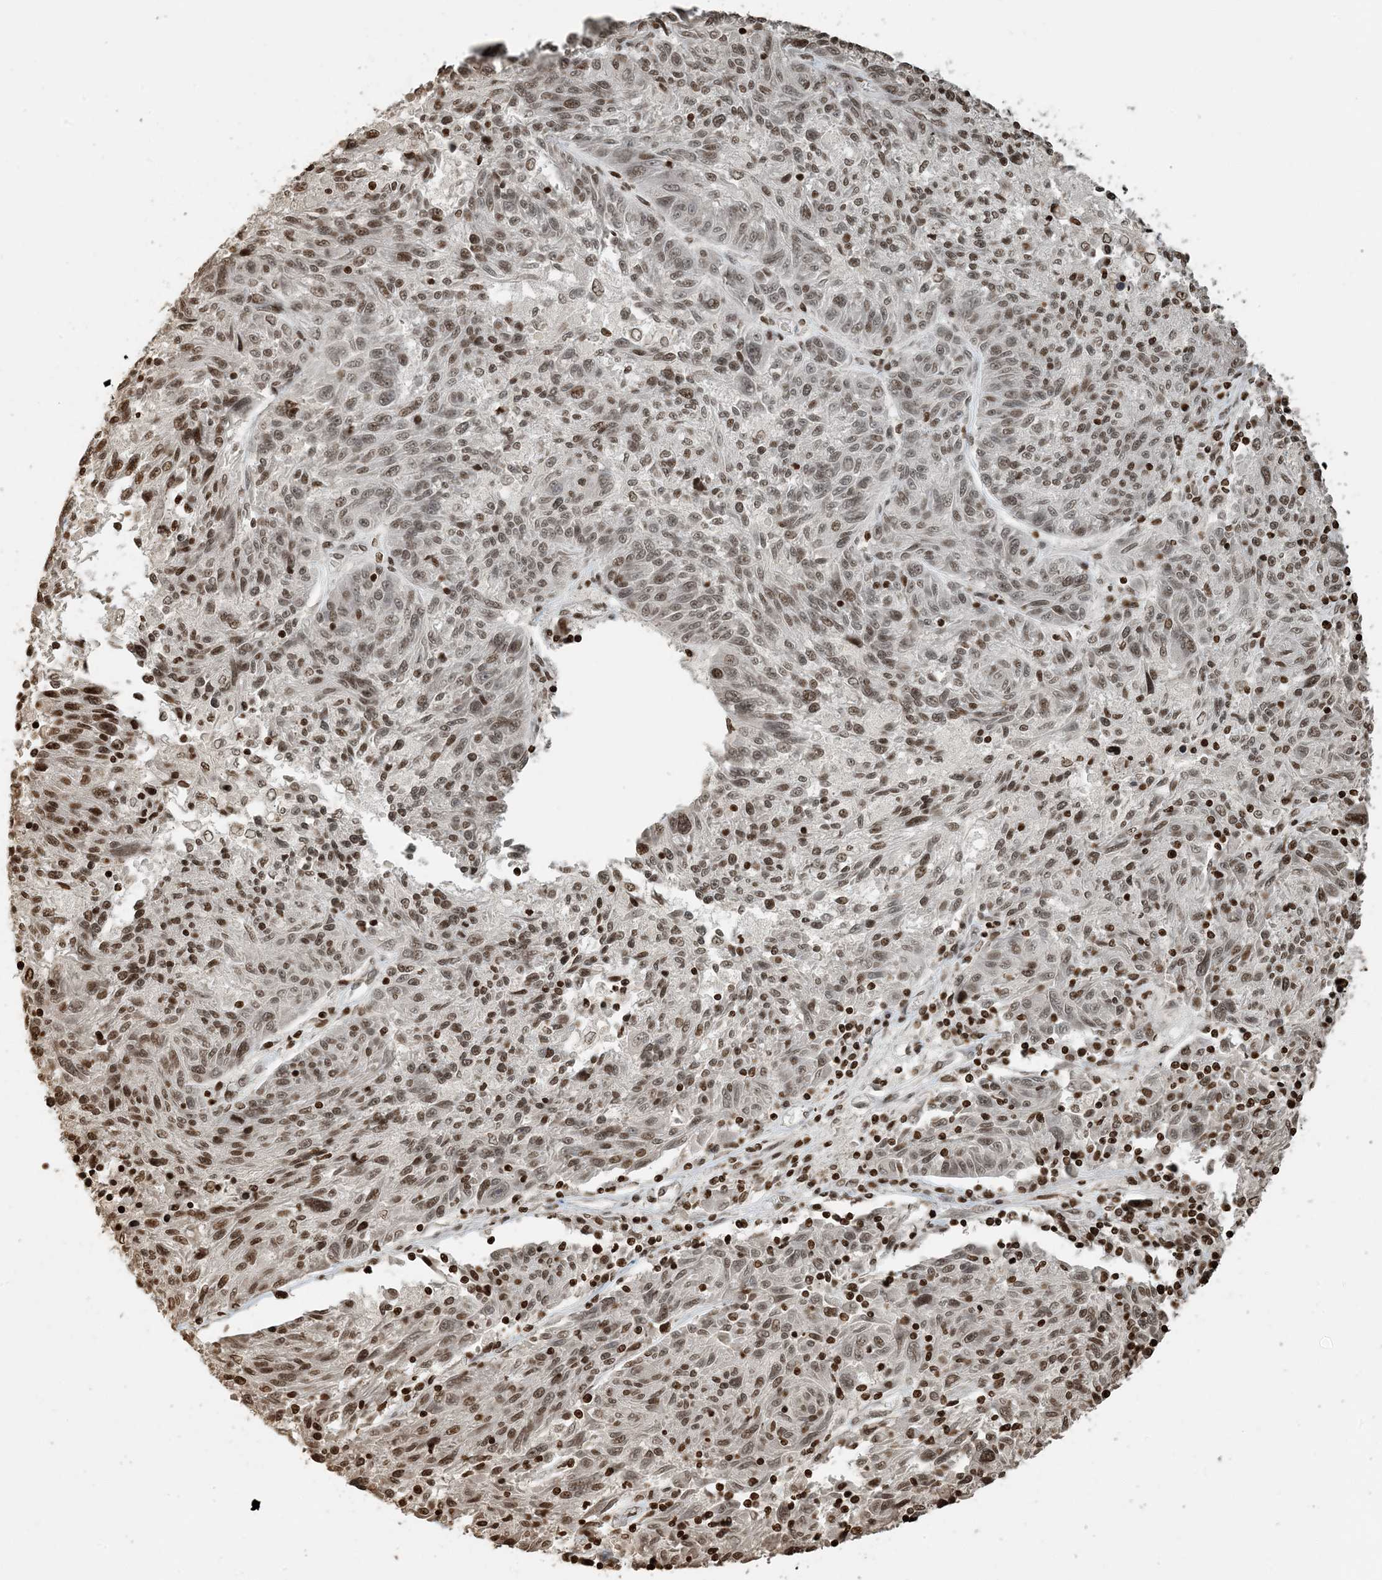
{"staining": {"intensity": "moderate", "quantity": ">75%", "location": "nuclear"}, "tissue": "melanoma", "cell_type": "Tumor cells", "image_type": "cancer", "snomed": [{"axis": "morphology", "description": "Malignant melanoma, NOS"}, {"axis": "topography", "description": "Skin"}], "caption": "An immunohistochemistry (IHC) photomicrograph of neoplastic tissue is shown. Protein staining in brown labels moderate nuclear positivity in malignant melanoma within tumor cells.", "gene": "H3-3B", "patient": {"sex": "male", "age": 53}}